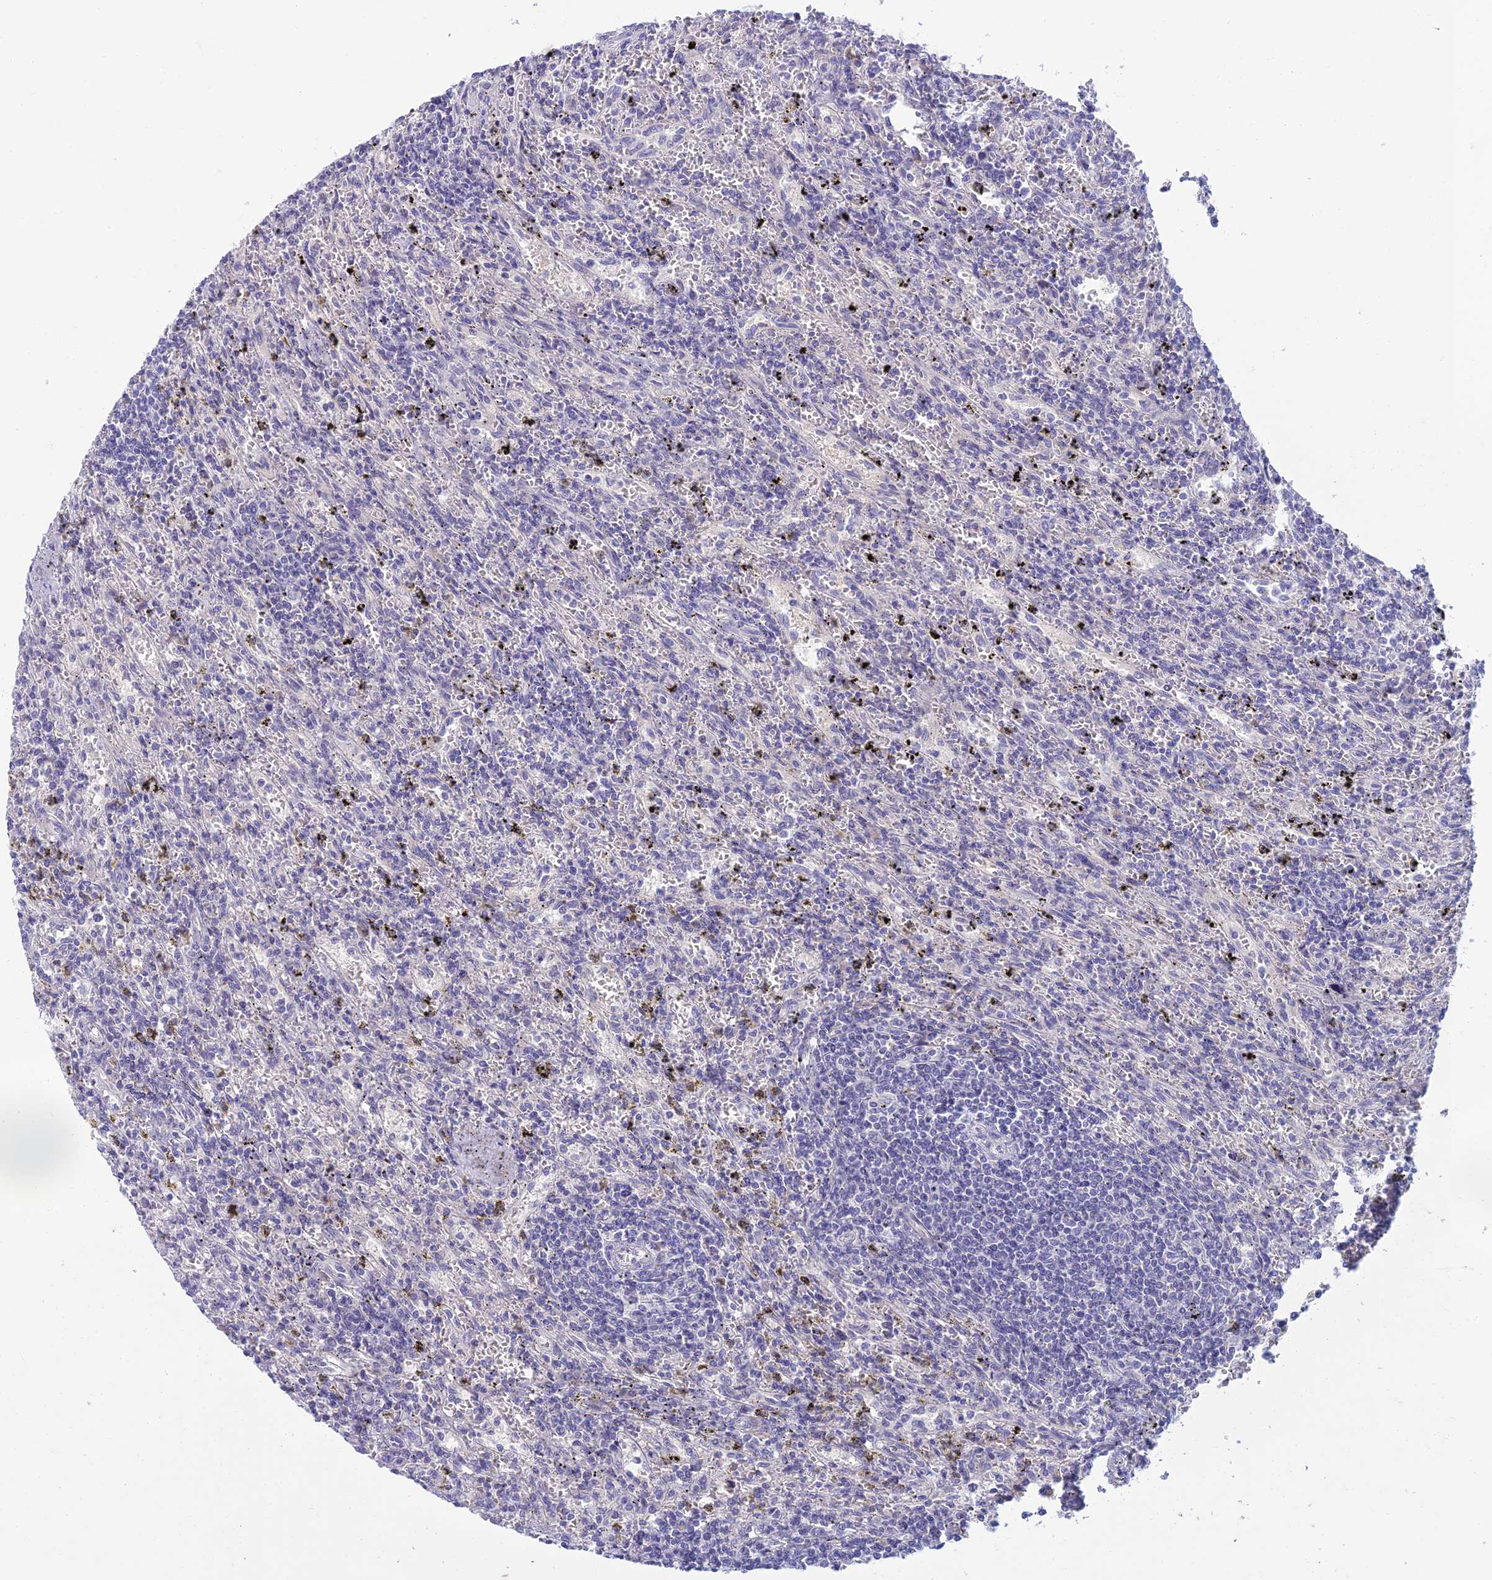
{"staining": {"intensity": "negative", "quantity": "none", "location": "none"}, "tissue": "lymphoma", "cell_type": "Tumor cells", "image_type": "cancer", "snomed": [{"axis": "morphology", "description": "Malignant lymphoma, non-Hodgkin's type, Low grade"}, {"axis": "topography", "description": "Spleen"}], "caption": "The photomicrograph exhibits no staining of tumor cells in lymphoma.", "gene": "SLC25A41", "patient": {"sex": "male", "age": 76}}